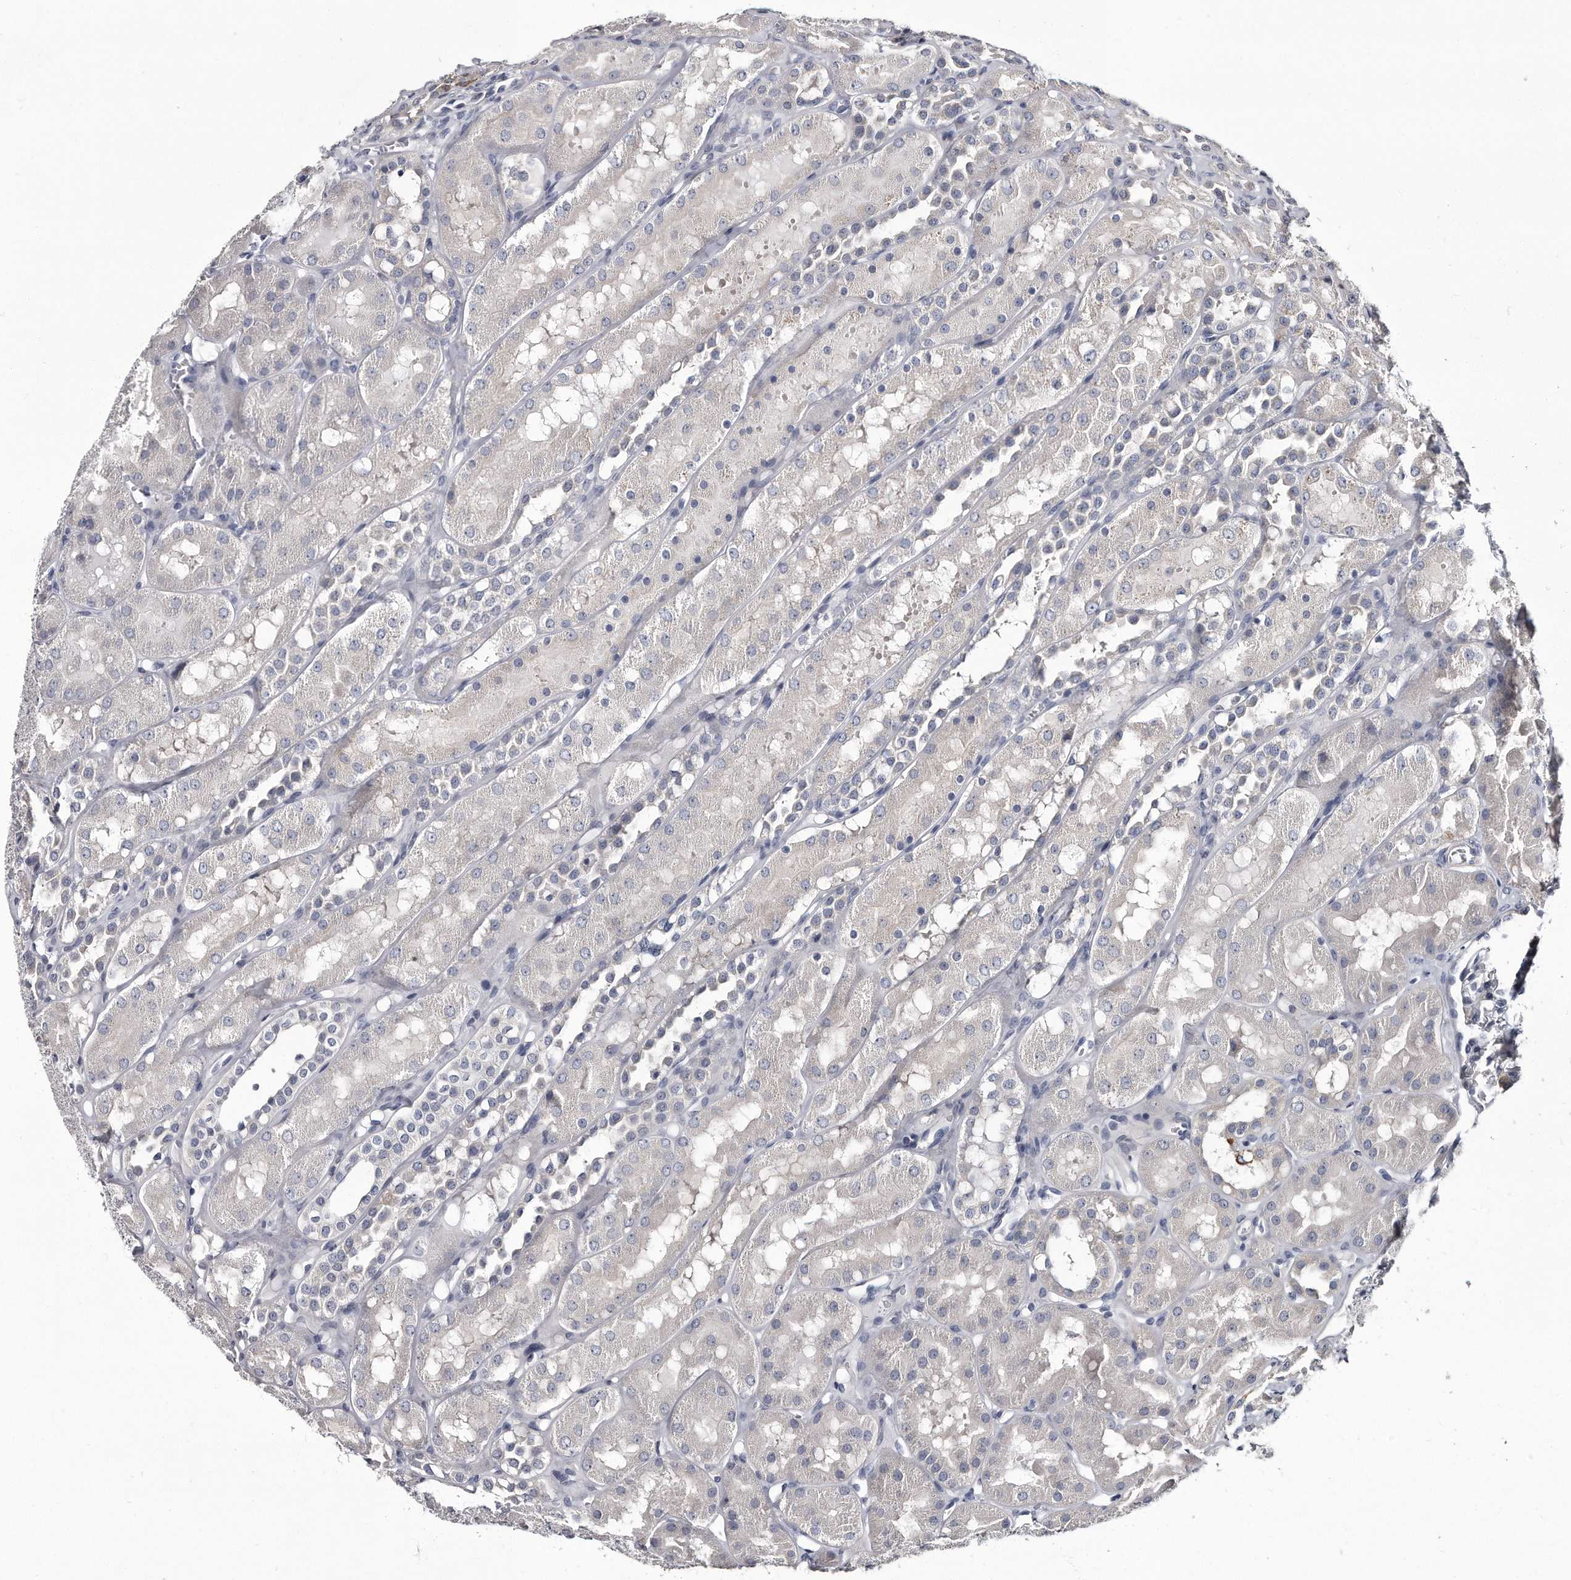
{"staining": {"intensity": "negative", "quantity": "none", "location": "none"}, "tissue": "kidney", "cell_type": "Cells in glomeruli", "image_type": "normal", "snomed": [{"axis": "morphology", "description": "Normal tissue, NOS"}, {"axis": "topography", "description": "Kidney"}], "caption": "High magnification brightfield microscopy of benign kidney stained with DAB (3,3'-diaminobenzidine) (brown) and counterstained with hematoxylin (blue): cells in glomeruli show no significant expression. (DAB (3,3'-diaminobenzidine) IHC with hematoxylin counter stain).", "gene": "GAPVD1", "patient": {"sex": "male", "age": 16}}